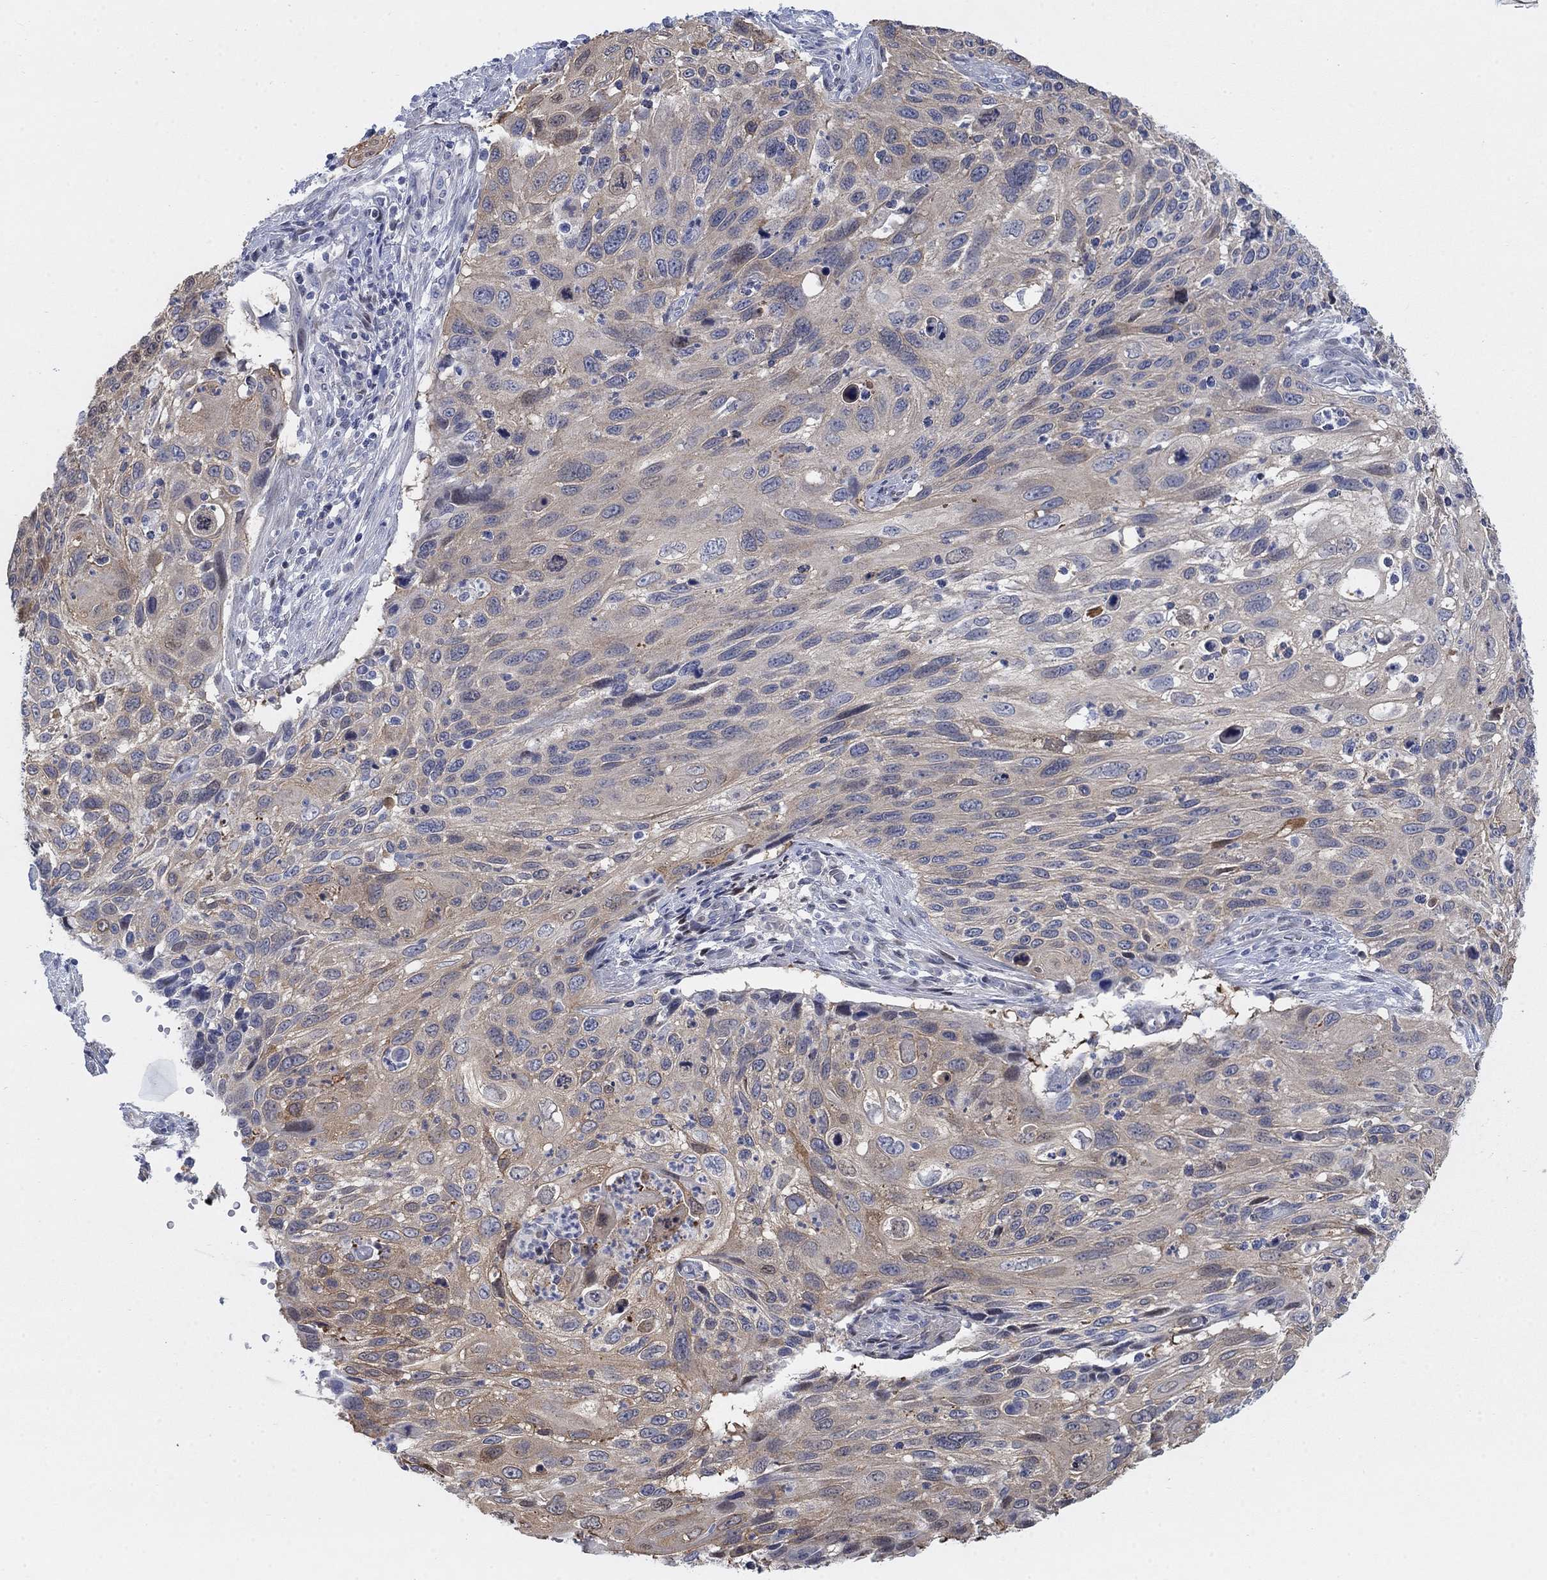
{"staining": {"intensity": "weak", "quantity": "25%-75%", "location": "cytoplasmic/membranous"}, "tissue": "cervical cancer", "cell_type": "Tumor cells", "image_type": "cancer", "snomed": [{"axis": "morphology", "description": "Squamous cell carcinoma, NOS"}, {"axis": "topography", "description": "Cervix"}], "caption": "Cervical cancer stained with DAB immunohistochemistry exhibits low levels of weak cytoplasmic/membranous positivity in approximately 25%-75% of tumor cells.", "gene": "MYO3A", "patient": {"sex": "female", "age": 70}}